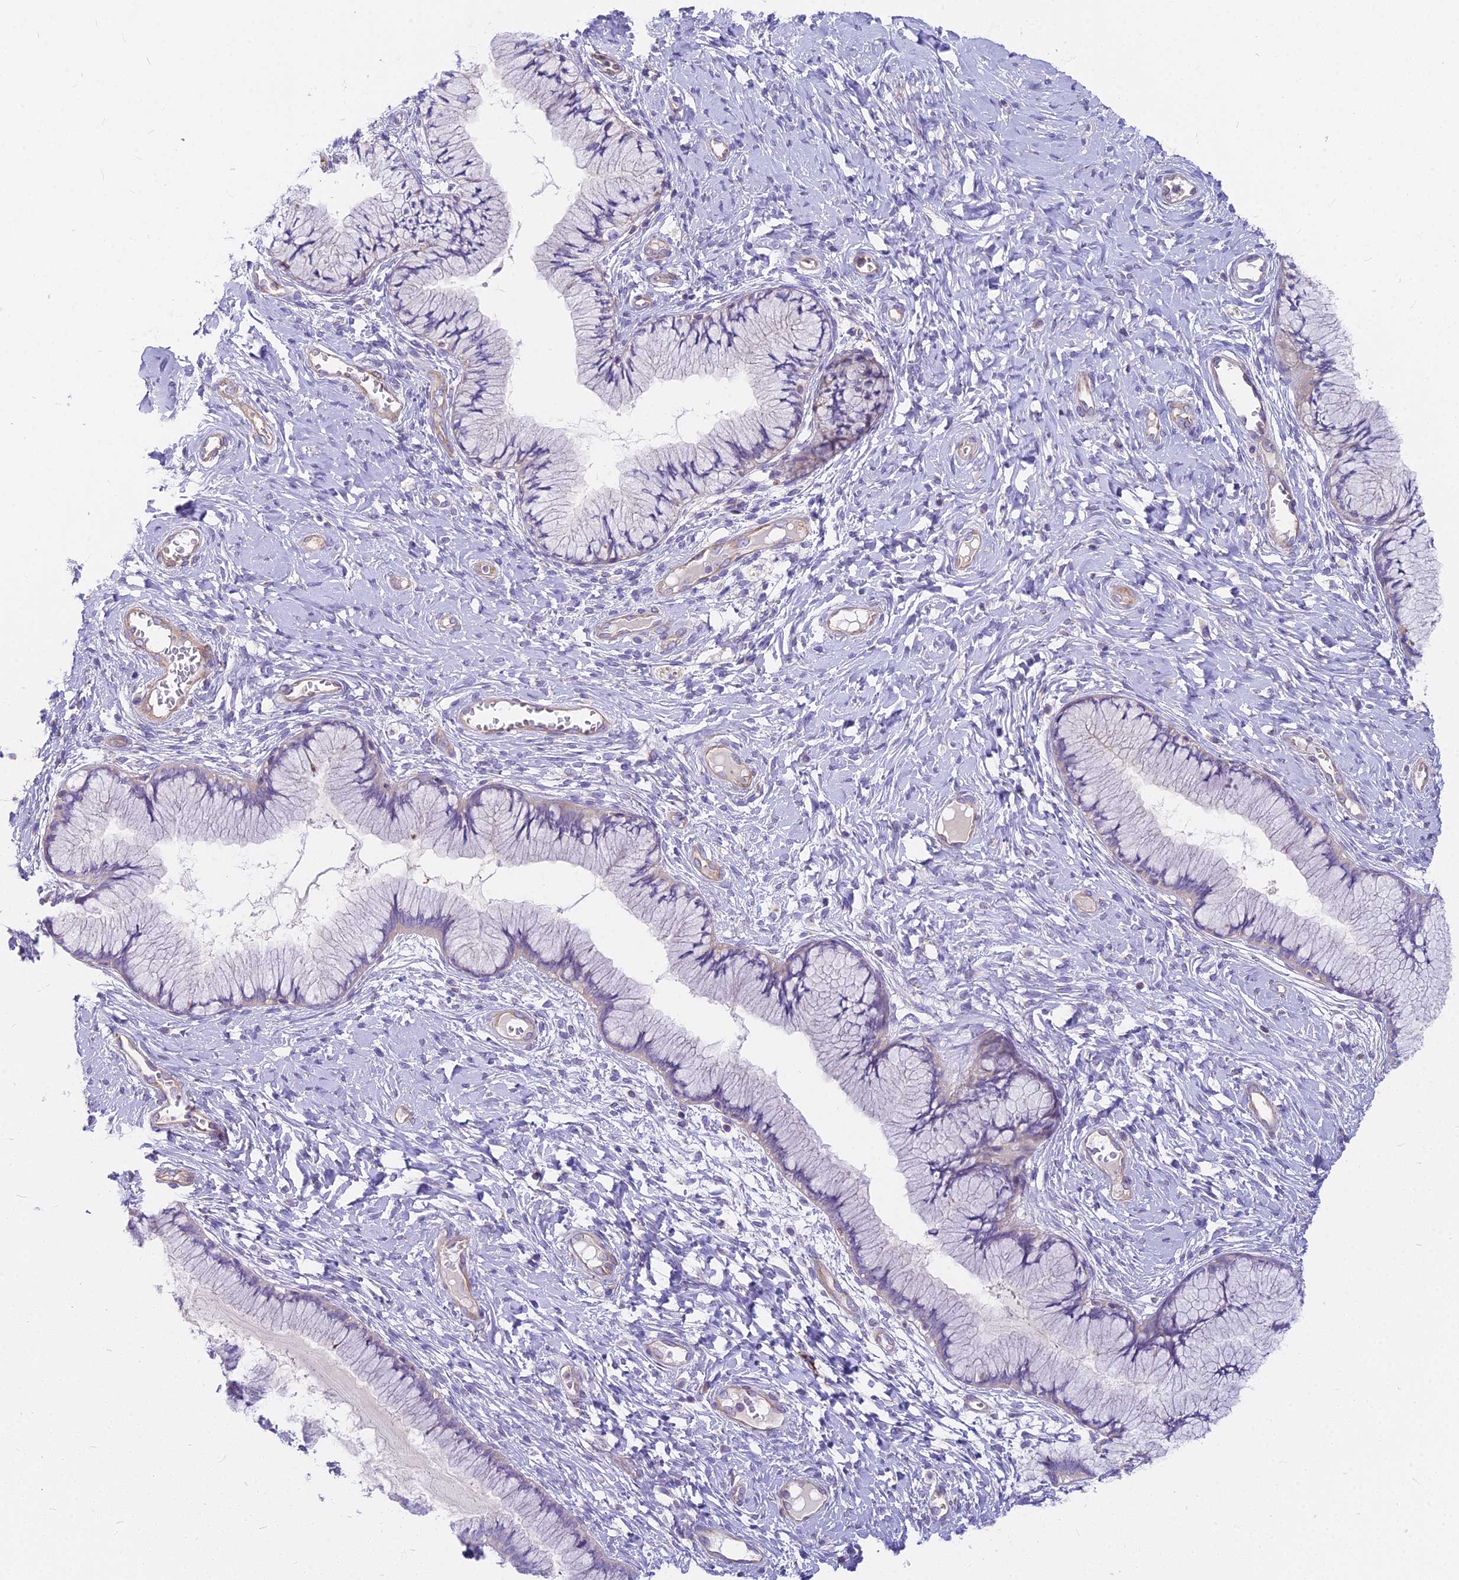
{"staining": {"intensity": "negative", "quantity": "none", "location": "none"}, "tissue": "cervix", "cell_type": "Glandular cells", "image_type": "normal", "snomed": [{"axis": "morphology", "description": "Normal tissue, NOS"}, {"axis": "topography", "description": "Cervix"}], "caption": "Protein analysis of benign cervix shows no significant expression in glandular cells.", "gene": "HLA", "patient": {"sex": "female", "age": 42}}